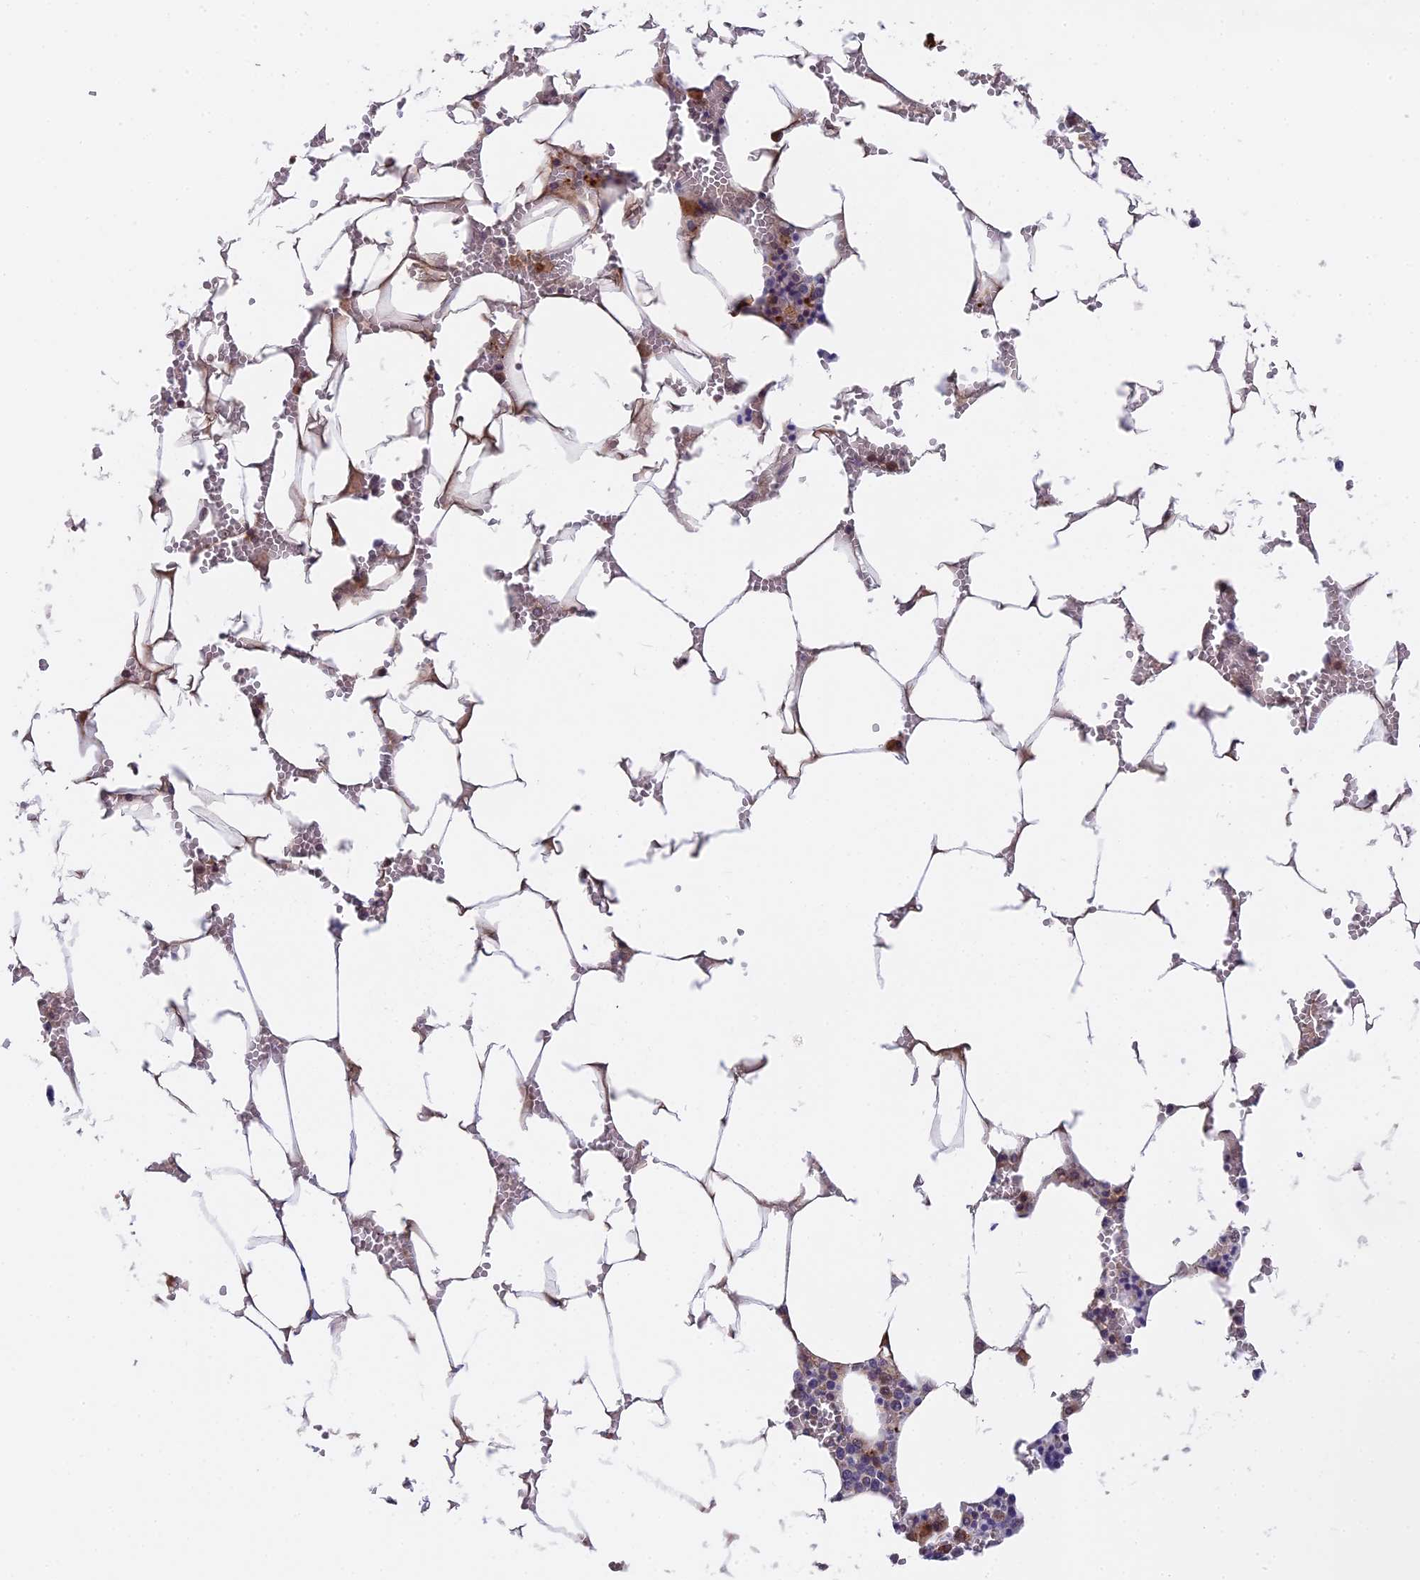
{"staining": {"intensity": "moderate", "quantity": "<25%", "location": "nuclear"}, "tissue": "bone marrow", "cell_type": "Hematopoietic cells", "image_type": "normal", "snomed": [{"axis": "morphology", "description": "Normal tissue, NOS"}, {"axis": "topography", "description": "Bone marrow"}], "caption": "Bone marrow stained with IHC exhibits moderate nuclear staining in approximately <25% of hematopoietic cells.", "gene": "PYGO1", "patient": {"sex": "male", "age": 70}}